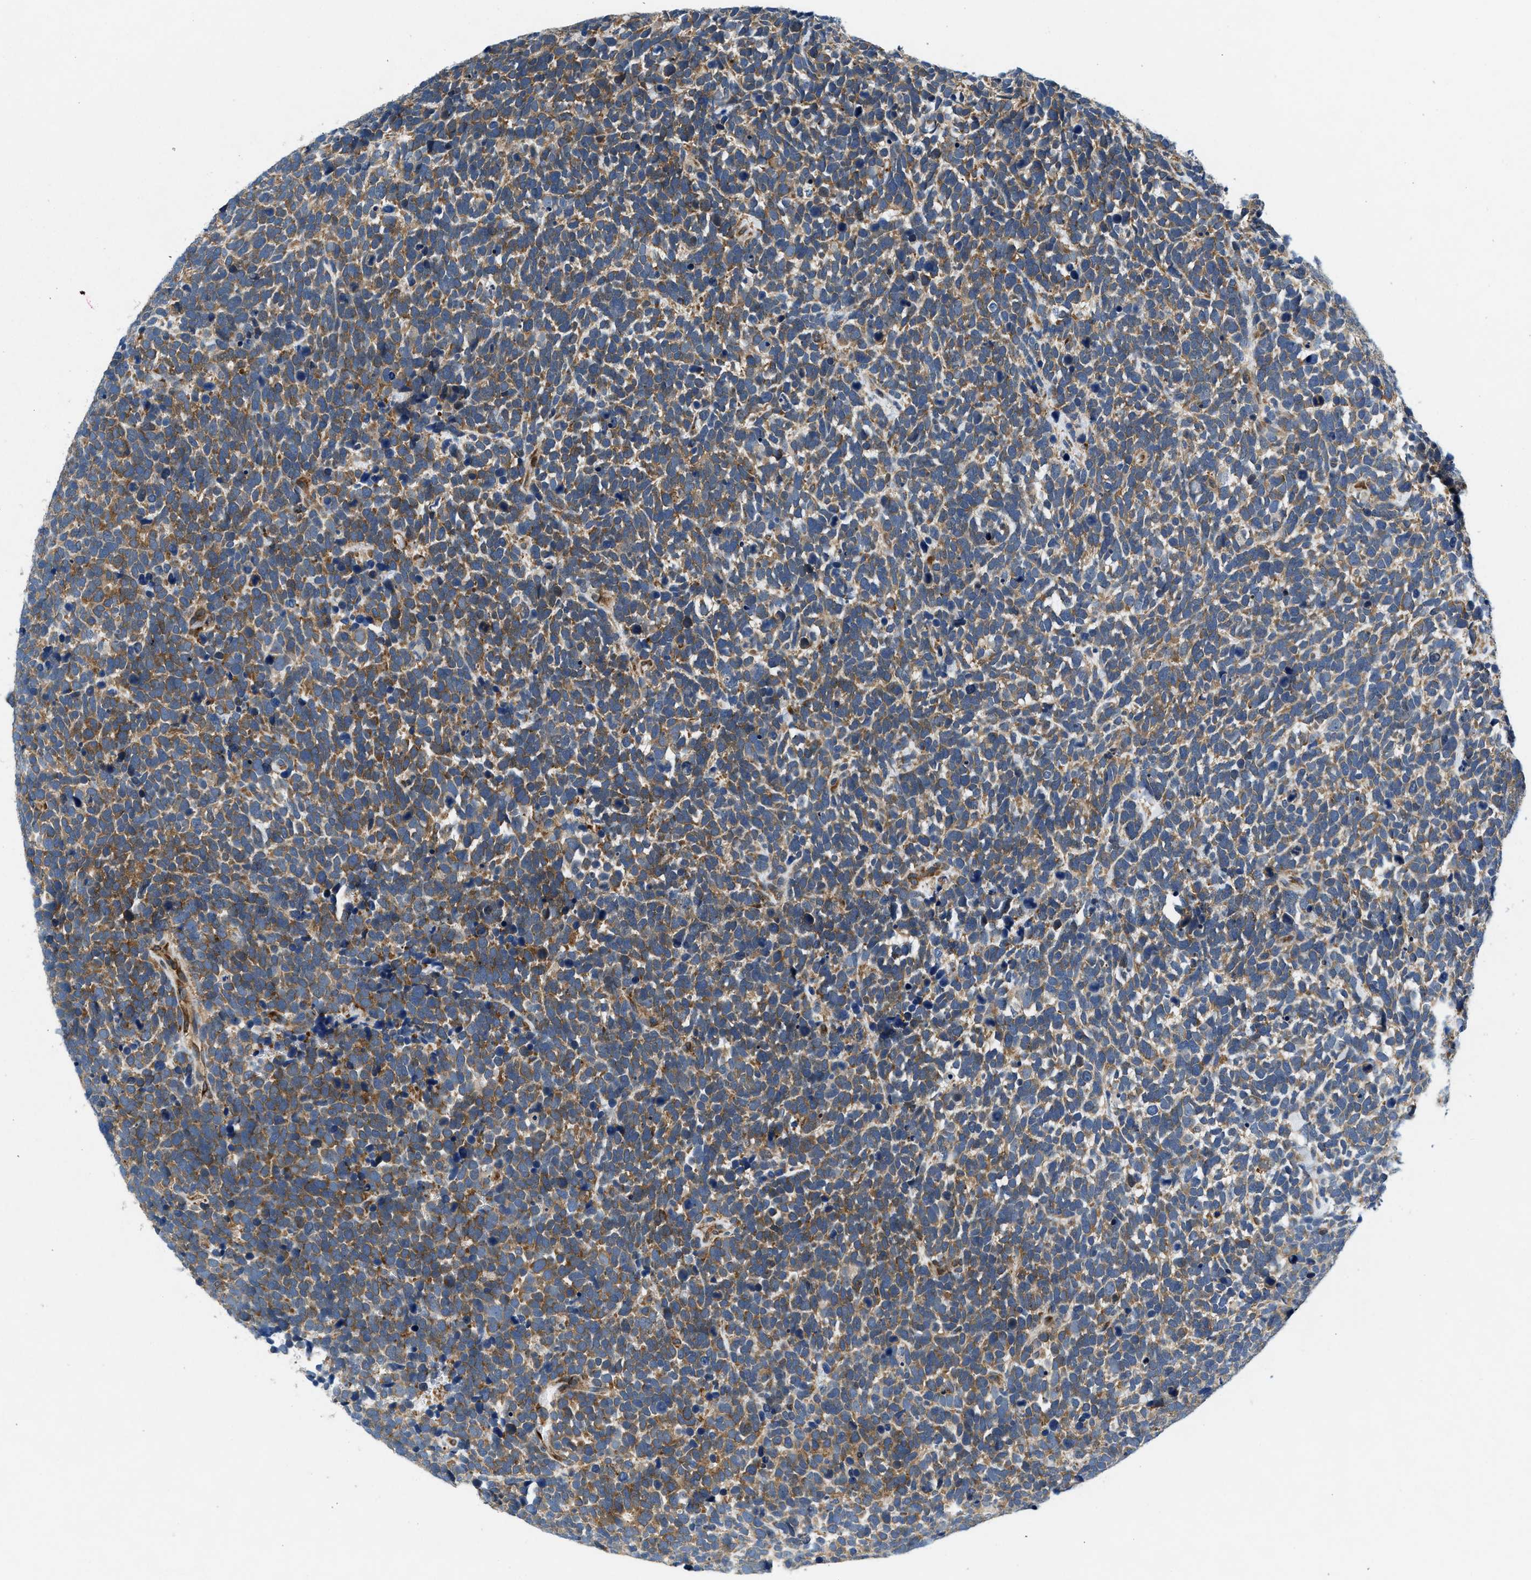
{"staining": {"intensity": "moderate", "quantity": ">75%", "location": "cytoplasmic/membranous"}, "tissue": "urothelial cancer", "cell_type": "Tumor cells", "image_type": "cancer", "snomed": [{"axis": "morphology", "description": "Urothelial carcinoma, High grade"}, {"axis": "topography", "description": "Urinary bladder"}], "caption": "Protein expression analysis of urothelial cancer shows moderate cytoplasmic/membranous expression in approximately >75% of tumor cells.", "gene": "PA2G4", "patient": {"sex": "female", "age": 82}}